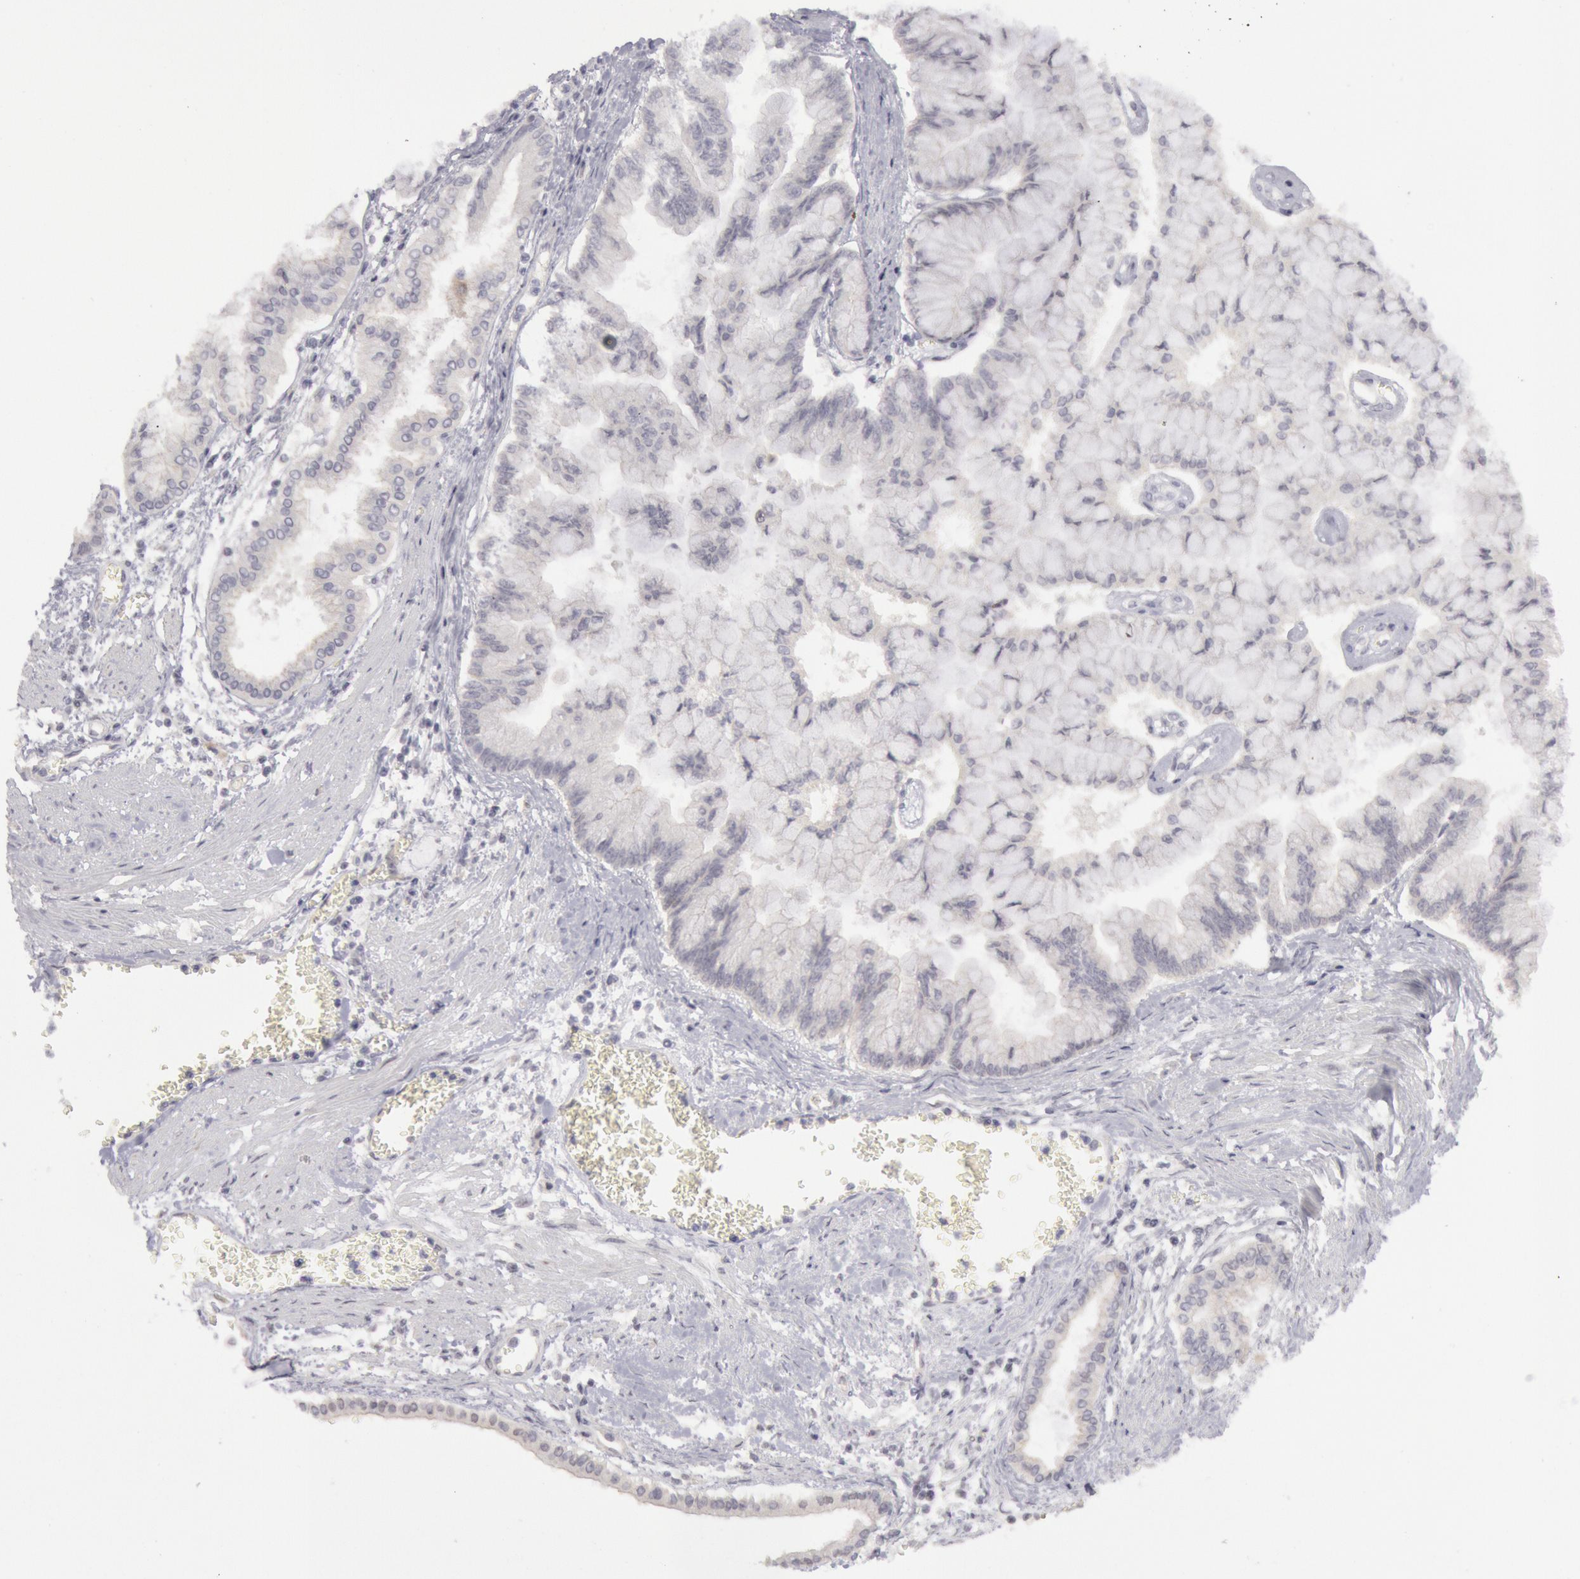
{"staining": {"intensity": "negative", "quantity": "none", "location": "none"}, "tissue": "liver cancer", "cell_type": "Tumor cells", "image_type": "cancer", "snomed": [{"axis": "morphology", "description": "Cholangiocarcinoma"}, {"axis": "topography", "description": "Liver"}], "caption": "This is an IHC micrograph of cholangiocarcinoma (liver). There is no staining in tumor cells.", "gene": "JOSD1", "patient": {"sex": "female", "age": 79}}